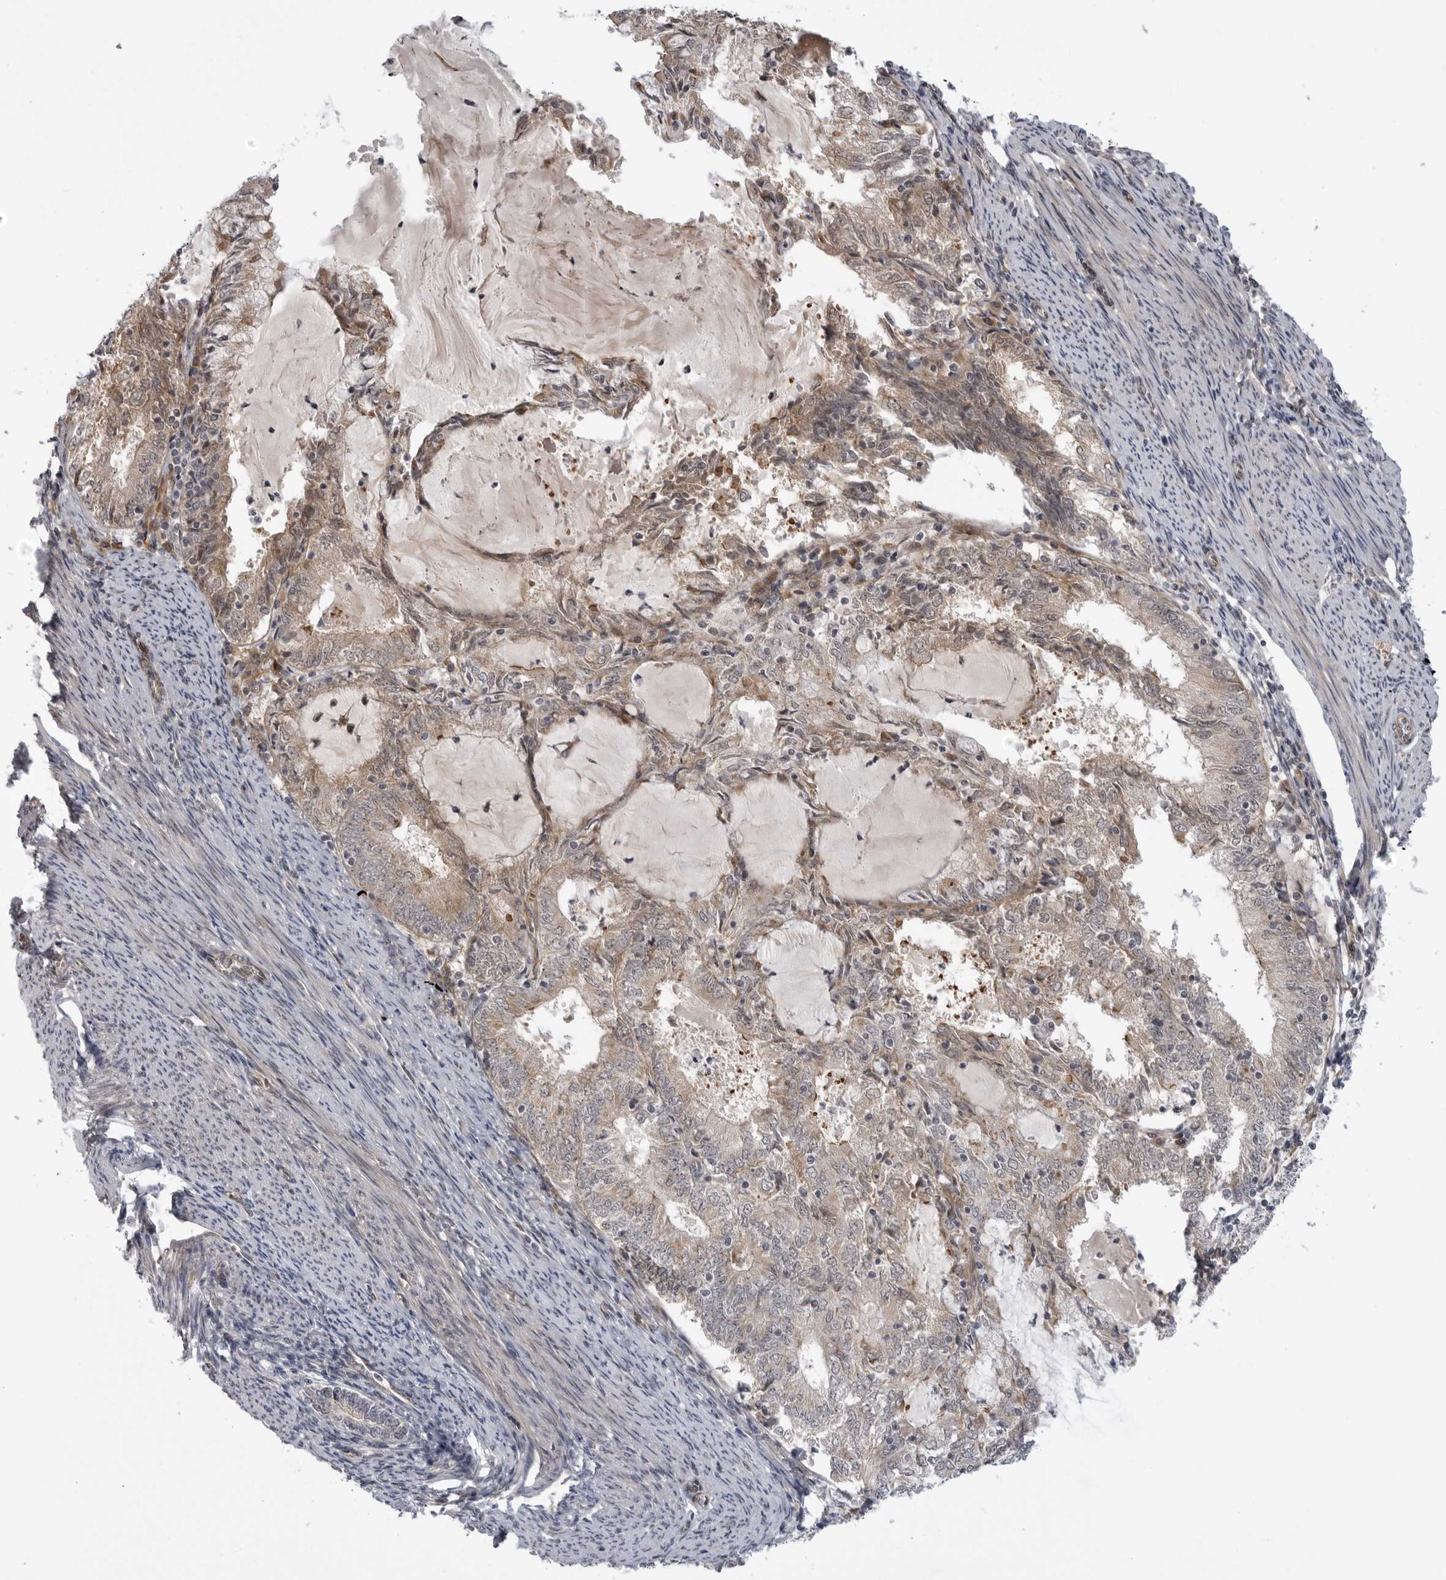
{"staining": {"intensity": "weak", "quantity": ">75%", "location": "cytoplasmic/membranous"}, "tissue": "endometrial cancer", "cell_type": "Tumor cells", "image_type": "cancer", "snomed": [{"axis": "morphology", "description": "Adenocarcinoma, NOS"}, {"axis": "topography", "description": "Endometrium"}], "caption": "An image of endometrial cancer (adenocarcinoma) stained for a protein displays weak cytoplasmic/membranous brown staining in tumor cells.", "gene": "LRRC45", "patient": {"sex": "female", "age": 57}}